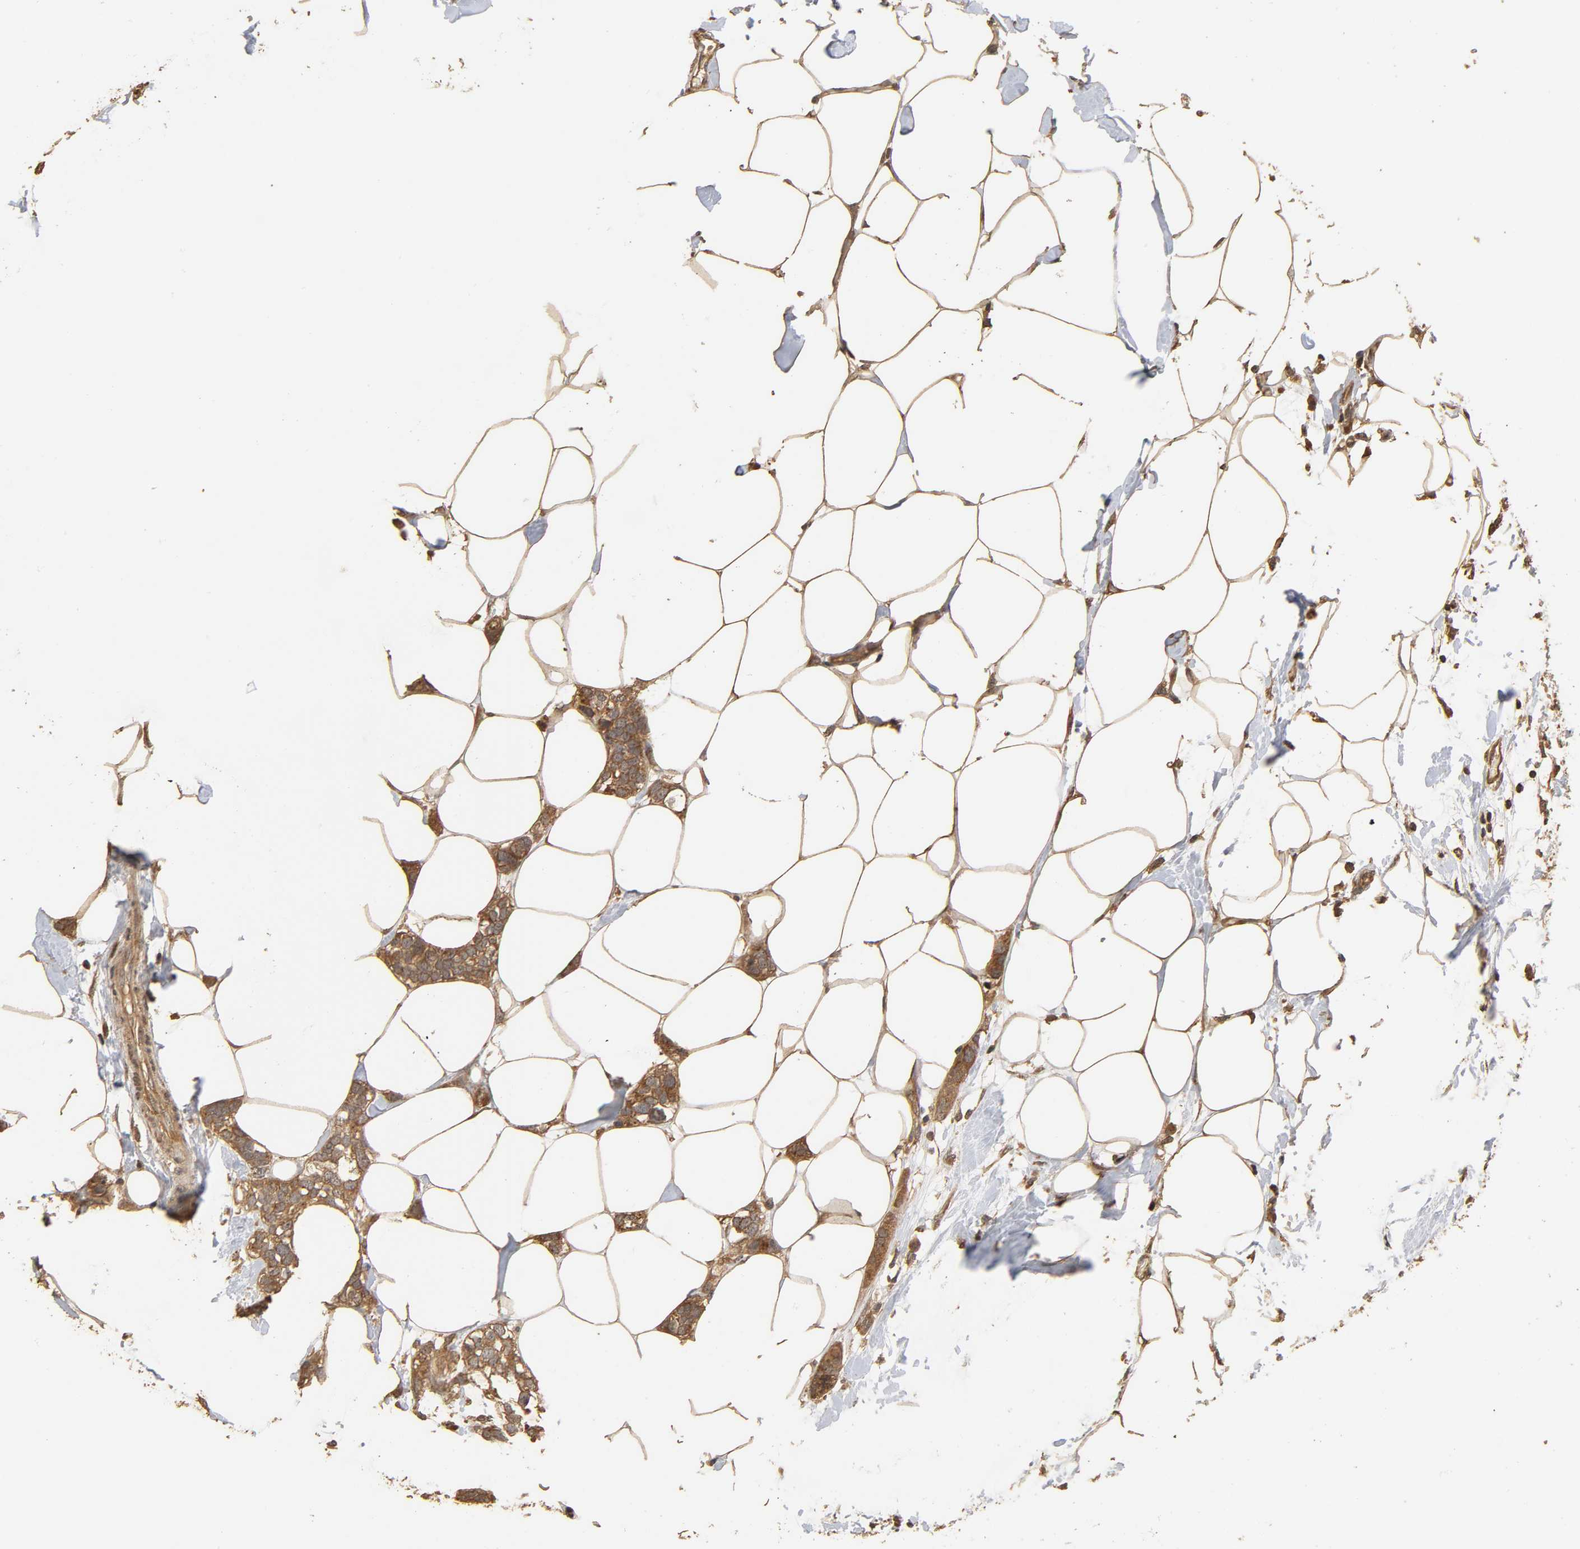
{"staining": {"intensity": "moderate", "quantity": ">75%", "location": "cytoplasmic/membranous"}, "tissue": "breast cancer", "cell_type": "Tumor cells", "image_type": "cancer", "snomed": [{"axis": "morphology", "description": "Normal tissue, NOS"}, {"axis": "morphology", "description": "Duct carcinoma"}, {"axis": "topography", "description": "Breast"}], "caption": "Intraductal carcinoma (breast) stained with a protein marker demonstrates moderate staining in tumor cells.", "gene": "ARHGEF7", "patient": {"sex": "female", "age": 50}}